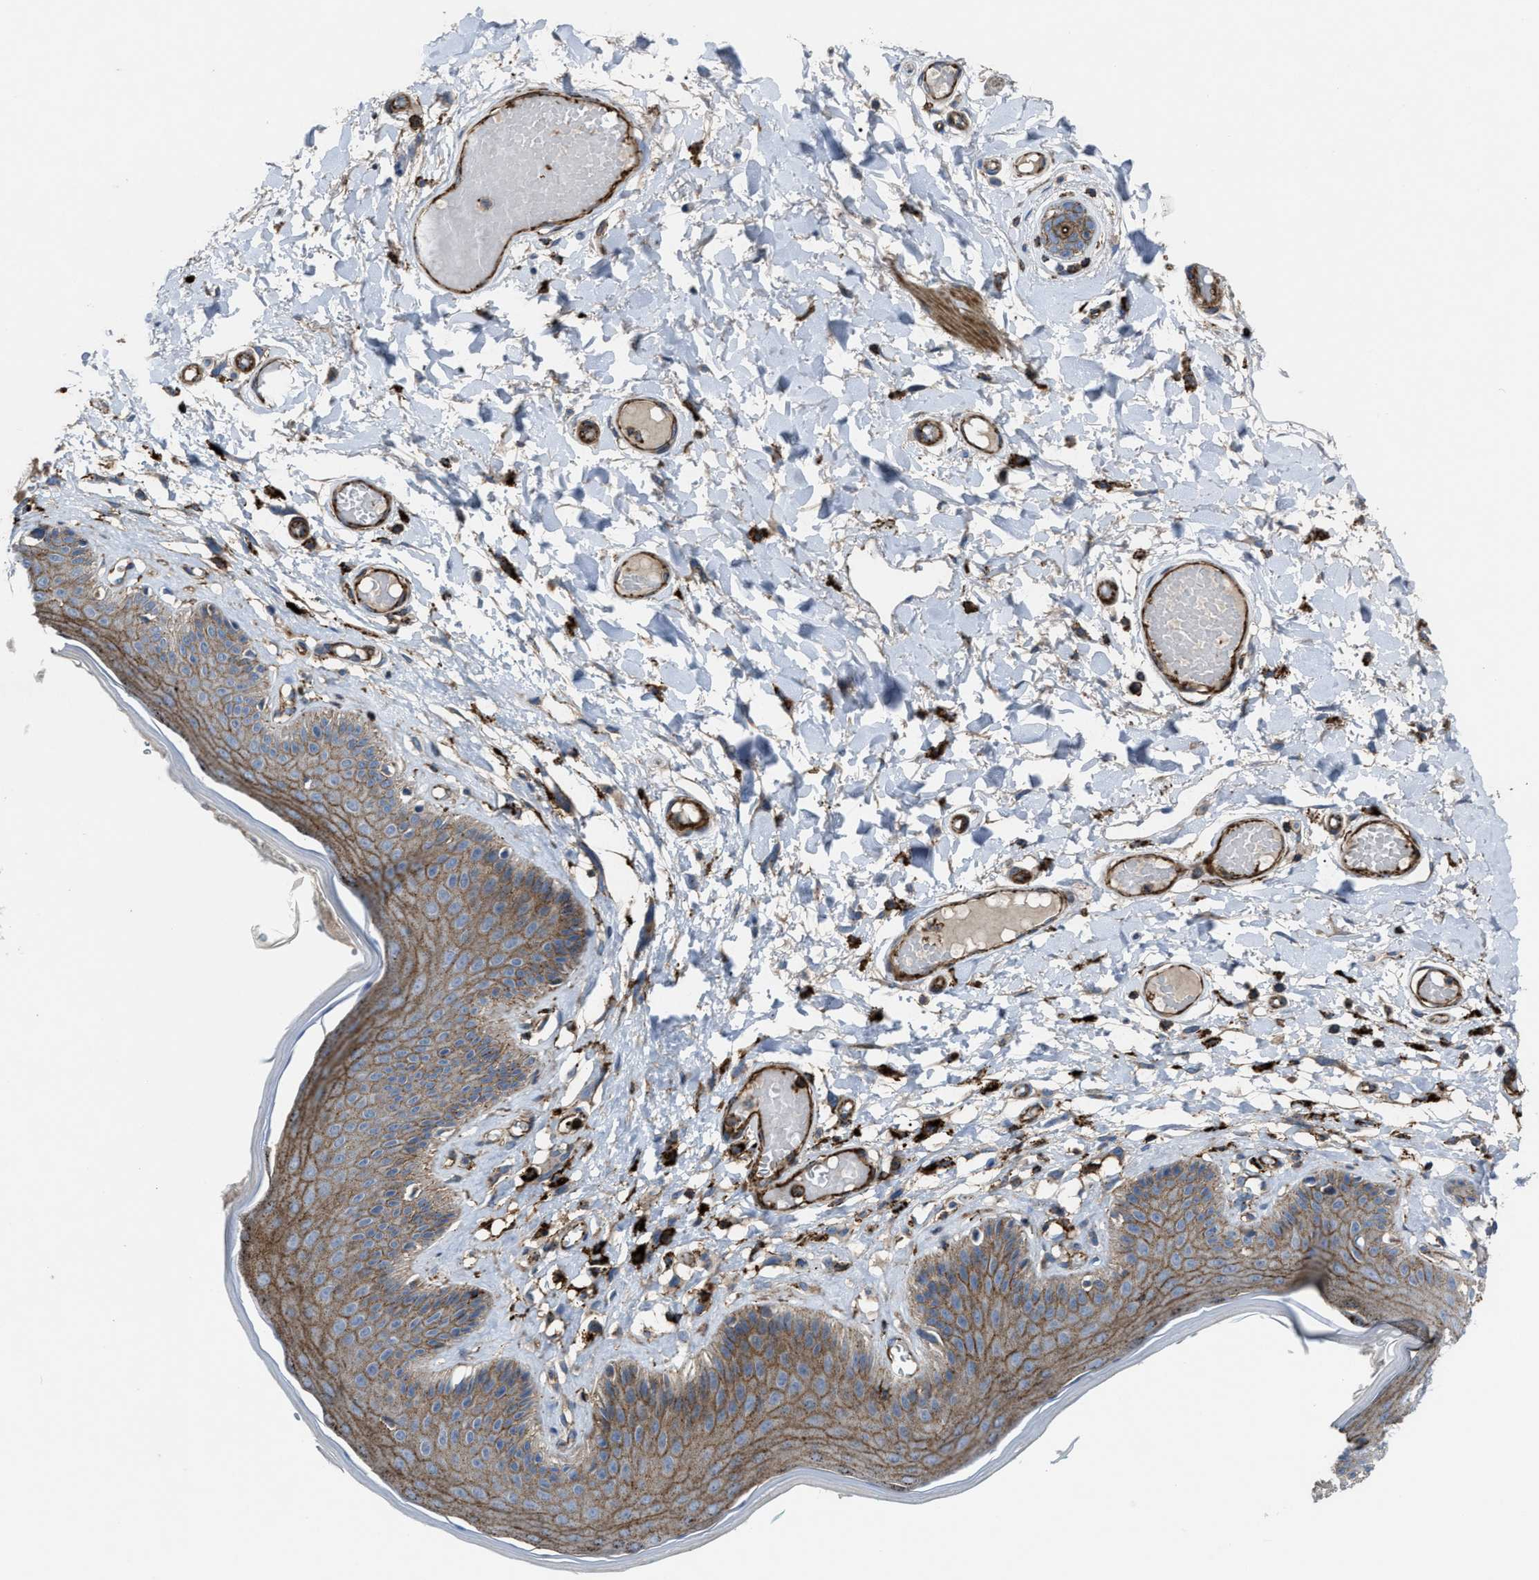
{"staining": {"intensity": "moderate", "quantity": "25%-75%", "location": "cytoplasmic/membranous"}, "tissue": "skin", "cell_type": "Epidermal cells", "image_type": "normal", "snomed": [{"axis": "morphology", "description": "Normal tissue, NOS"}, {"axis": "topography", "description": "Vulva"}], "caption": "Human skin stained for a protein (brown) demonstrates moderate cytoplasmic/membranous positive staining in approximately 25%-75% of epidermal cells.", "gene": "AGPAT2", "patient": {"sex": "female", "age": 73}}